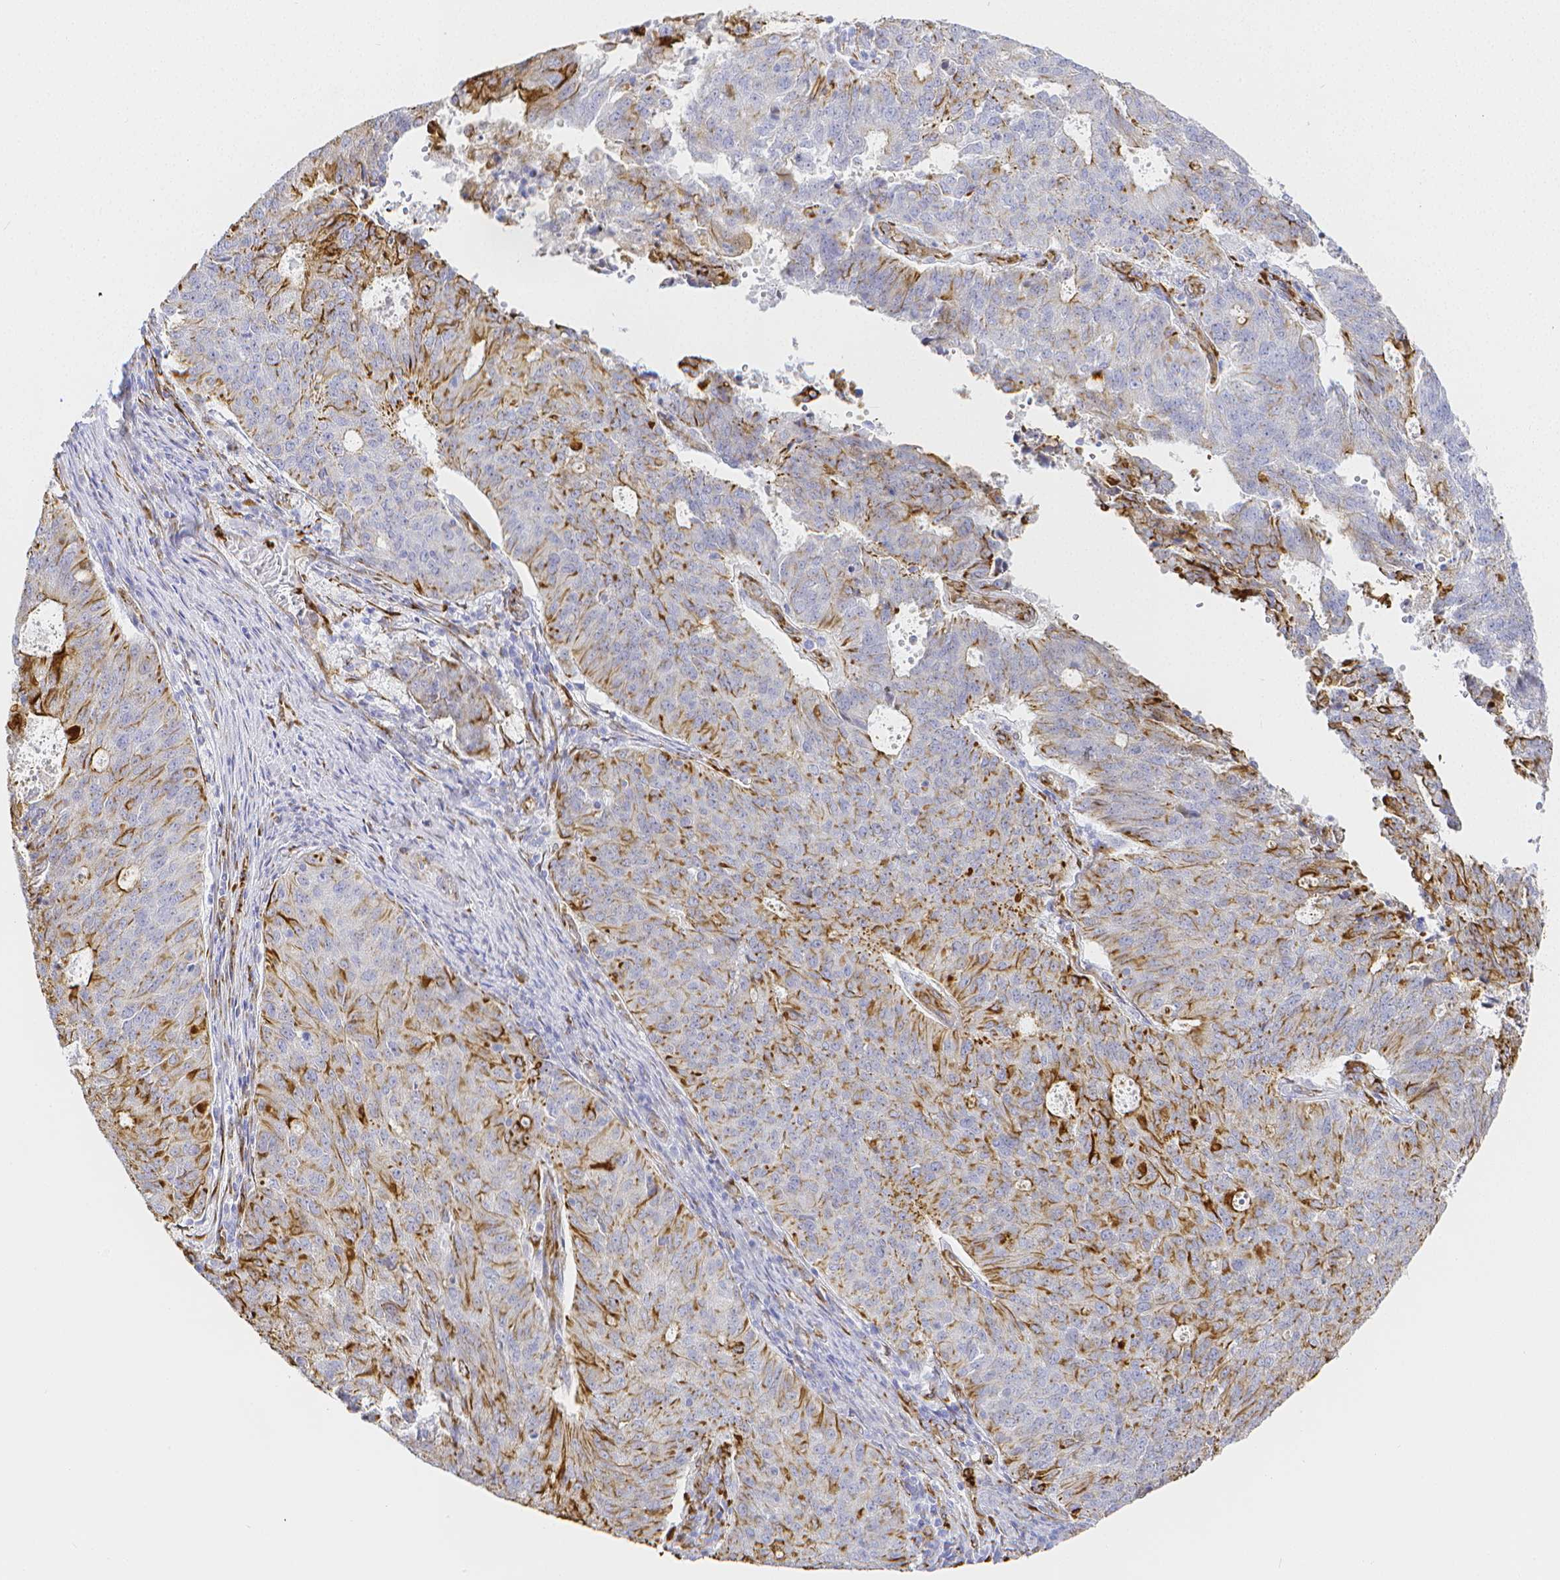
{"staining": {"intensity": "moderate", "quantity": "<25%", "location": "cytoplasmic/membranous"}, "tissue": "endometrial cancer", "cell_type": "Tumor cells", "image_type": "cancer", "snomed": [{"axis": "morphology", "description": "Adenocarcinoma, NOS"}, {"axis": "topography", "description": "Endometrium"}], "caption": "Endometrial cancer (adenocarcinoma) stained for a protein demonstrates moderate cytoplasmic/membranous positivity in tumor cells. (Brightfield microscopy of DAB IHC at high magnification).", "gene": "SMURF1", "patient": {"sex": "female", "age": 82}}